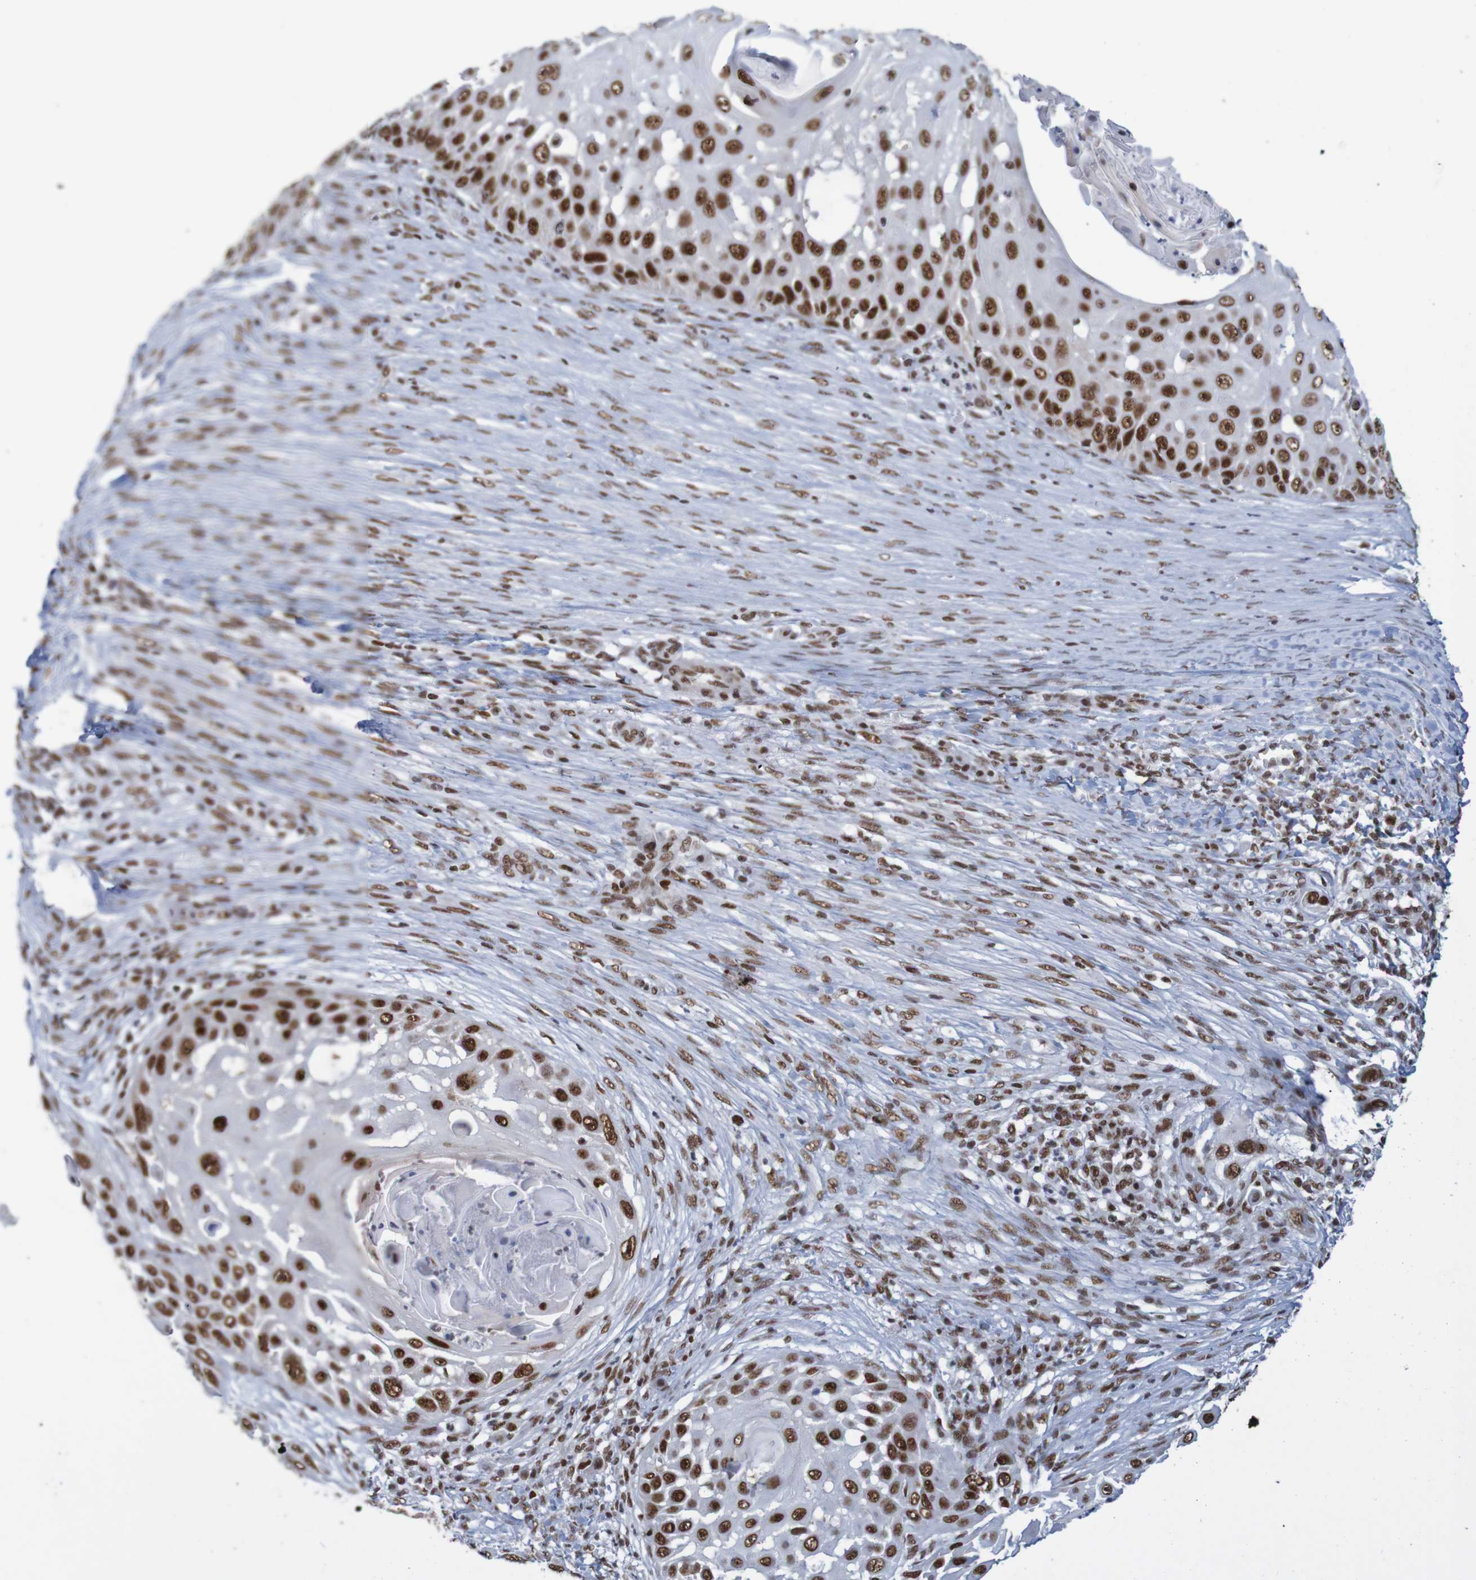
{"staining": {"intensity": "strong", "quantity": ">75%", "location": "nuclear"}, "tissue": "skin cancer", "cell_type": "Tumor cells", "image_type": "cancer", "snomed": [{"axis": "morphology", "description": "Squamous cell carcinoma, NOS"}, {"axis": "topography", "description": "Skin"}], "caption": "There is high levels of strong nuclear staining in tumor cells of skin cancer (squamous cell carcinoma), as demonstrated by immunohistochemical staining (brown color).", "gene": "THRAP3", "patient": {"sex": "female", "age": 44}}